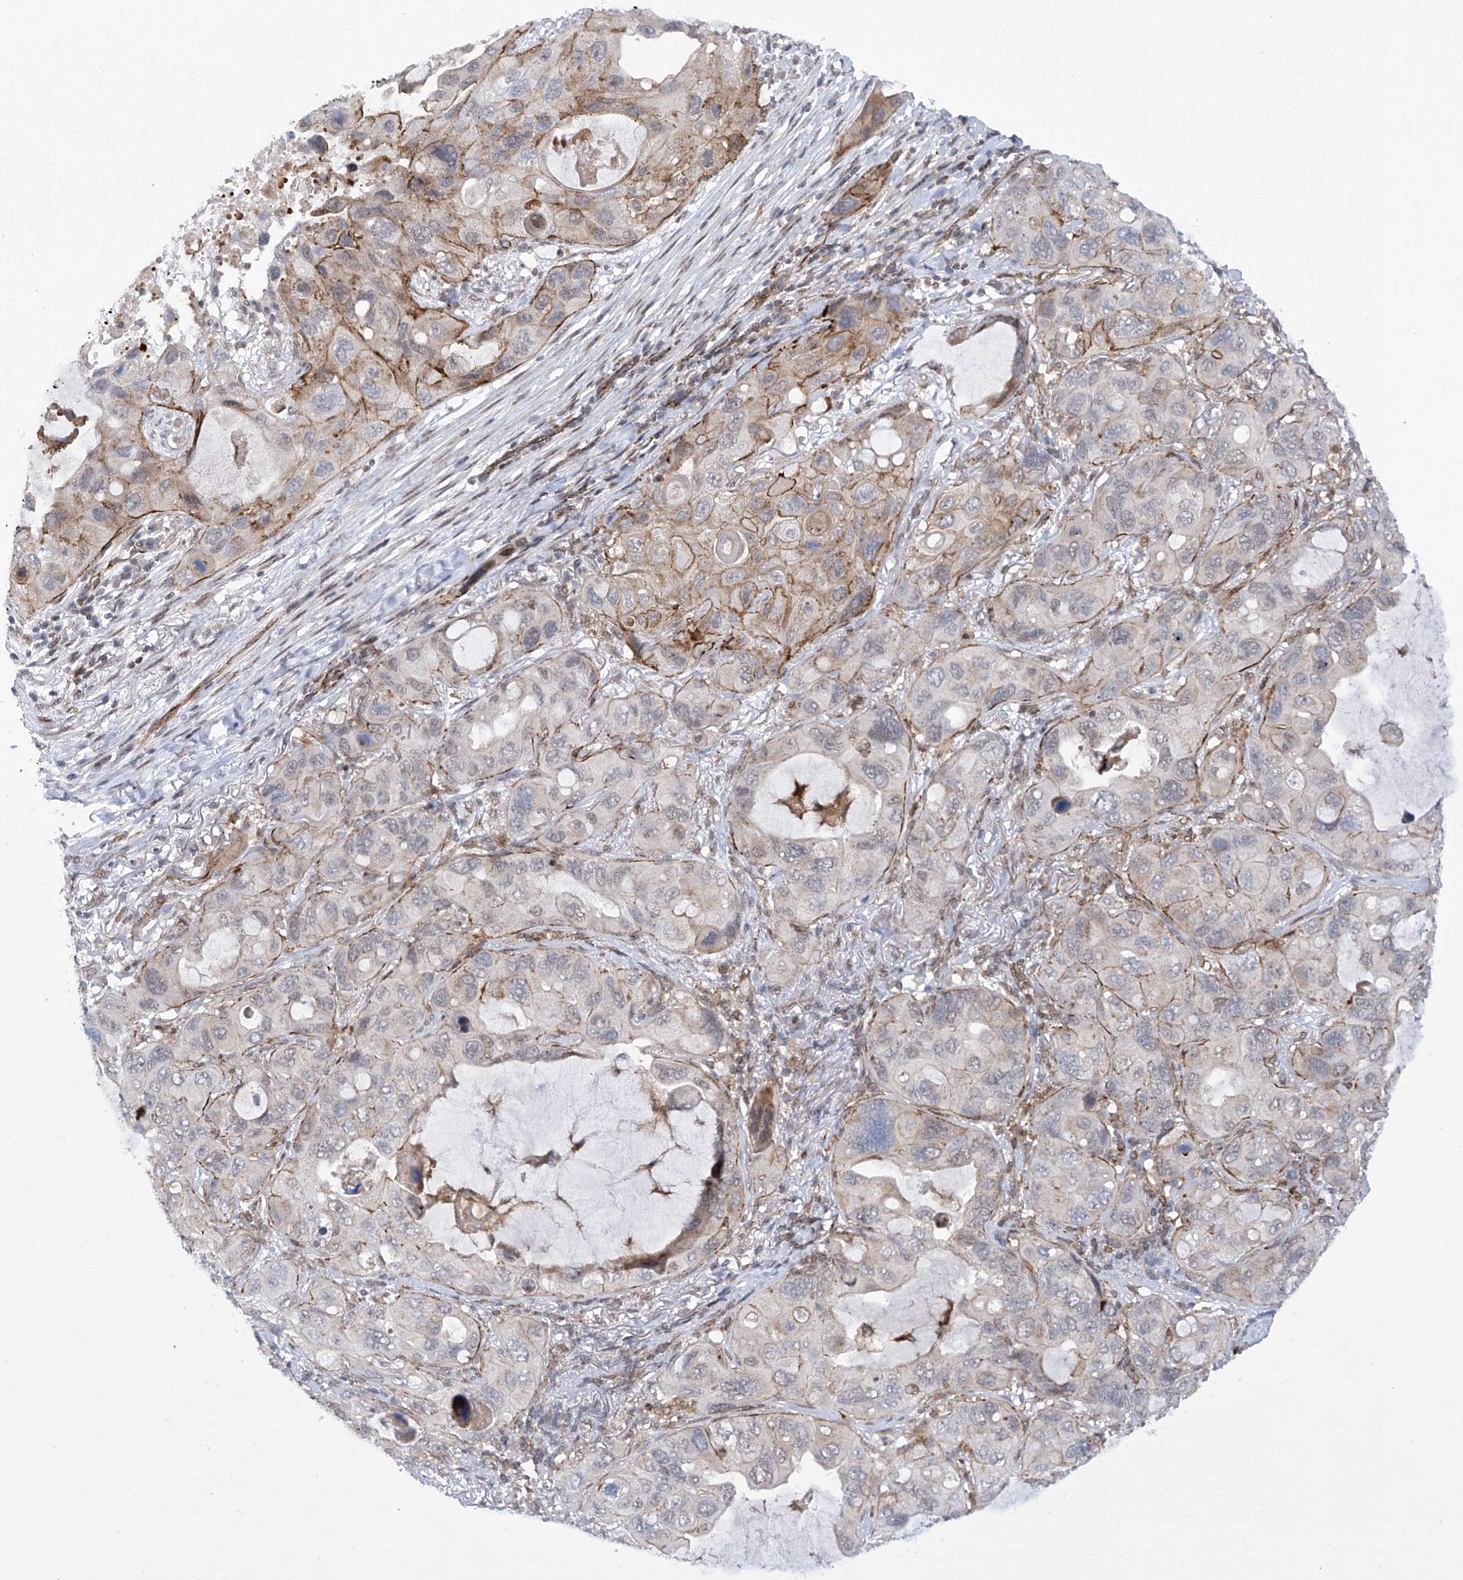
{"staining": {"intensity": "moderate", "quantity": "<25%", "location": "cytoplasmic/membranous"}, "tissue": "lung cancer", "cell_type": "Tumor cells", "image_type": "cancer", "snomed": [{"axis": "morphology", "description": "Squamous cell carcinoma, NOS"}, {"axis": "topography", "description": "Lung"}], "caption": "Immunohistochemistry (IHC) photomicrograph of neoplastic tissue: human squamous cell carcinoma (lung) stained using immunohistochemistry demonstrates low levels of moderate protein expression localized specifically in the cytoplasmic/membranous of tumor cells, appearing as a cytoplasmic/membranous brown color.", "gene": "CEP290", "patient": {"sex": "female", "age": 73}}